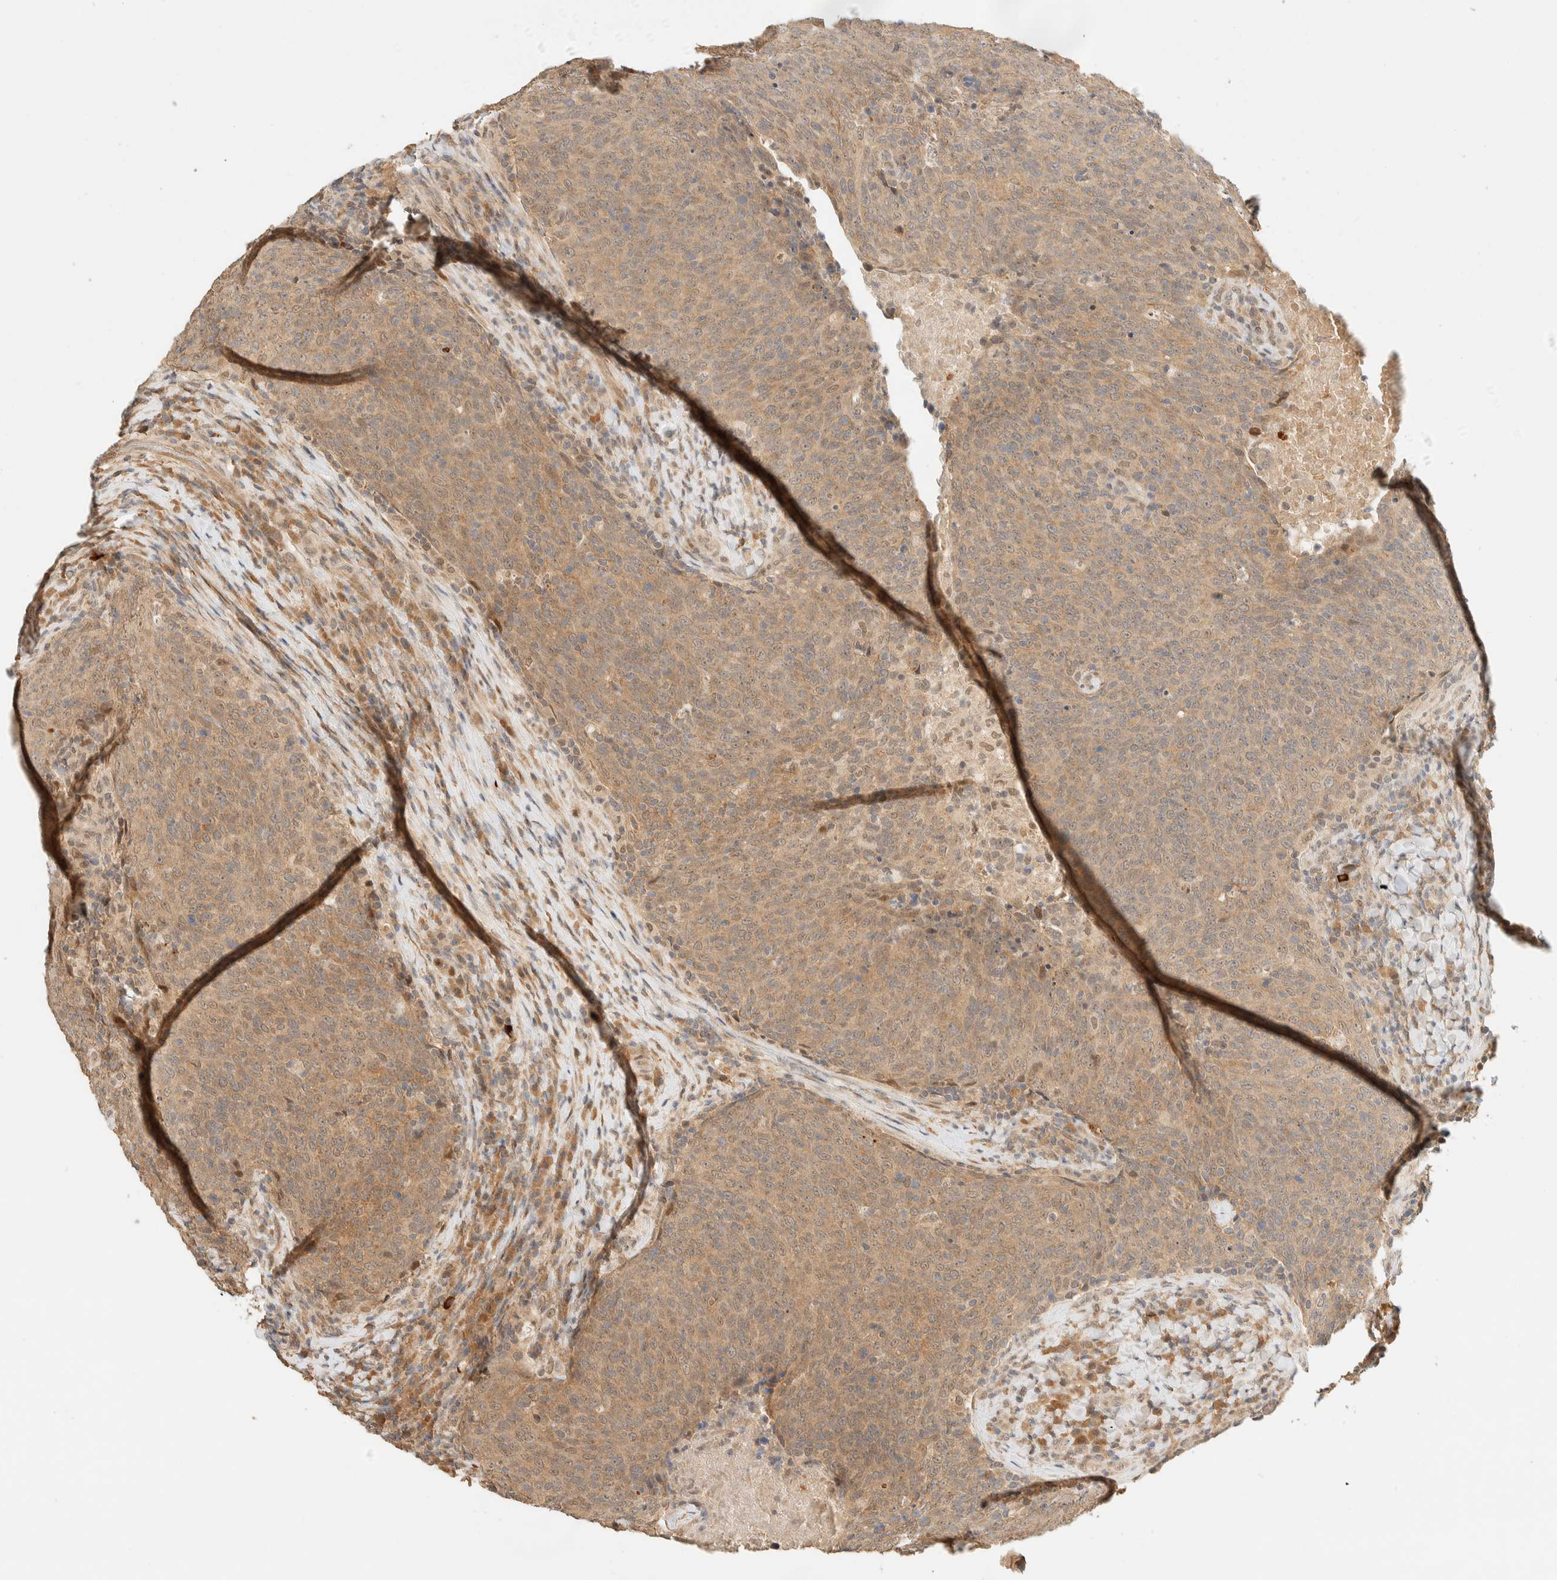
{"staining": {"intensity": "moderate", "quantity": ">75%", "location": "cytoplasmic/membranous"}, "tissue": "head and neck cancer", "cell_type": "Tumor cells", "image_type": "cancer", "snomed": [{"axis": "morphology", "description": "Squamous cell carcinoma, NOS"}, {"axis": "morphology", "description": "Squamous cell carcinoma, metastatic, NOS"}, {"axis": "topography", "description": "Lymph node"}, {"axis": "topography", "description": "Head-Neck"}], "caption": "Brown immunohistochemical staining in head and neck cancer reveals moderate cytoplasmic/membranous staining in approximately >75% of tumor cells.", "gene": "ZBTB34", "patient": {"sex": "male", "age": 62}}